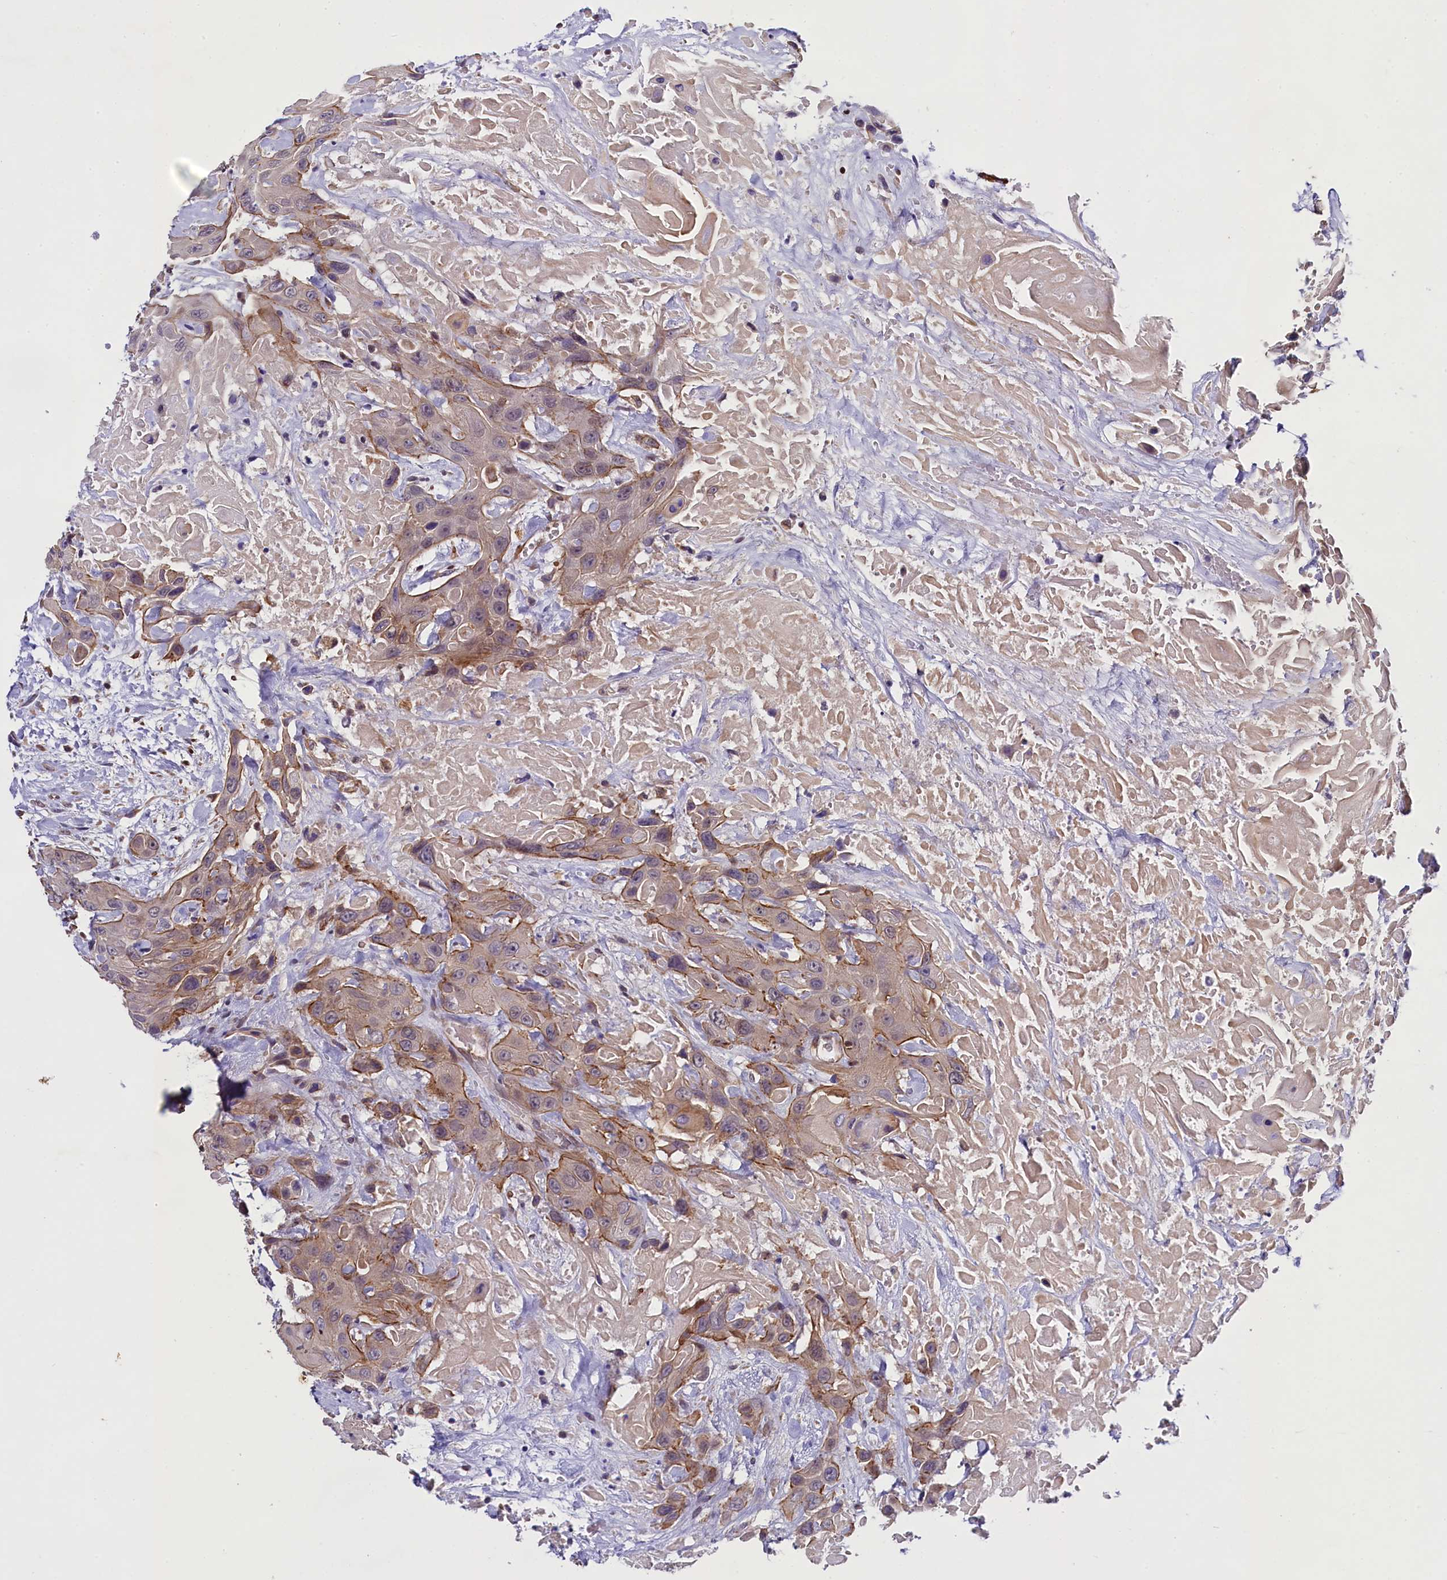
{"staining": {"intensity": "moderate", "quantity": "<25%", "location": "cytoplasmic/membranous"}, "tissue": "head and neck cancer", "cell_type": "Tumor cells", "image_type": "cancer", "snomed": [{"axis": "morphology", "description": "Squamous cell carcinoma, NOS"}, {"axis": "topography", "description": "Head-Neck"}], "caption": "High-magnification brightfield microscopy of head and neck squamous cell carcinoma stained with DAB (3,3'-diaminobenzidine) (brown) and counterstained with hematoxylin (blue). tumor cells exhibit moderate cytoplasmic/membranous positivity is seen in about<25% of cells. (Brightfield microscopy of DAB IHC at high magnification).", "gene": "SP4", "patient": {"sex": "male", "age": 81}}